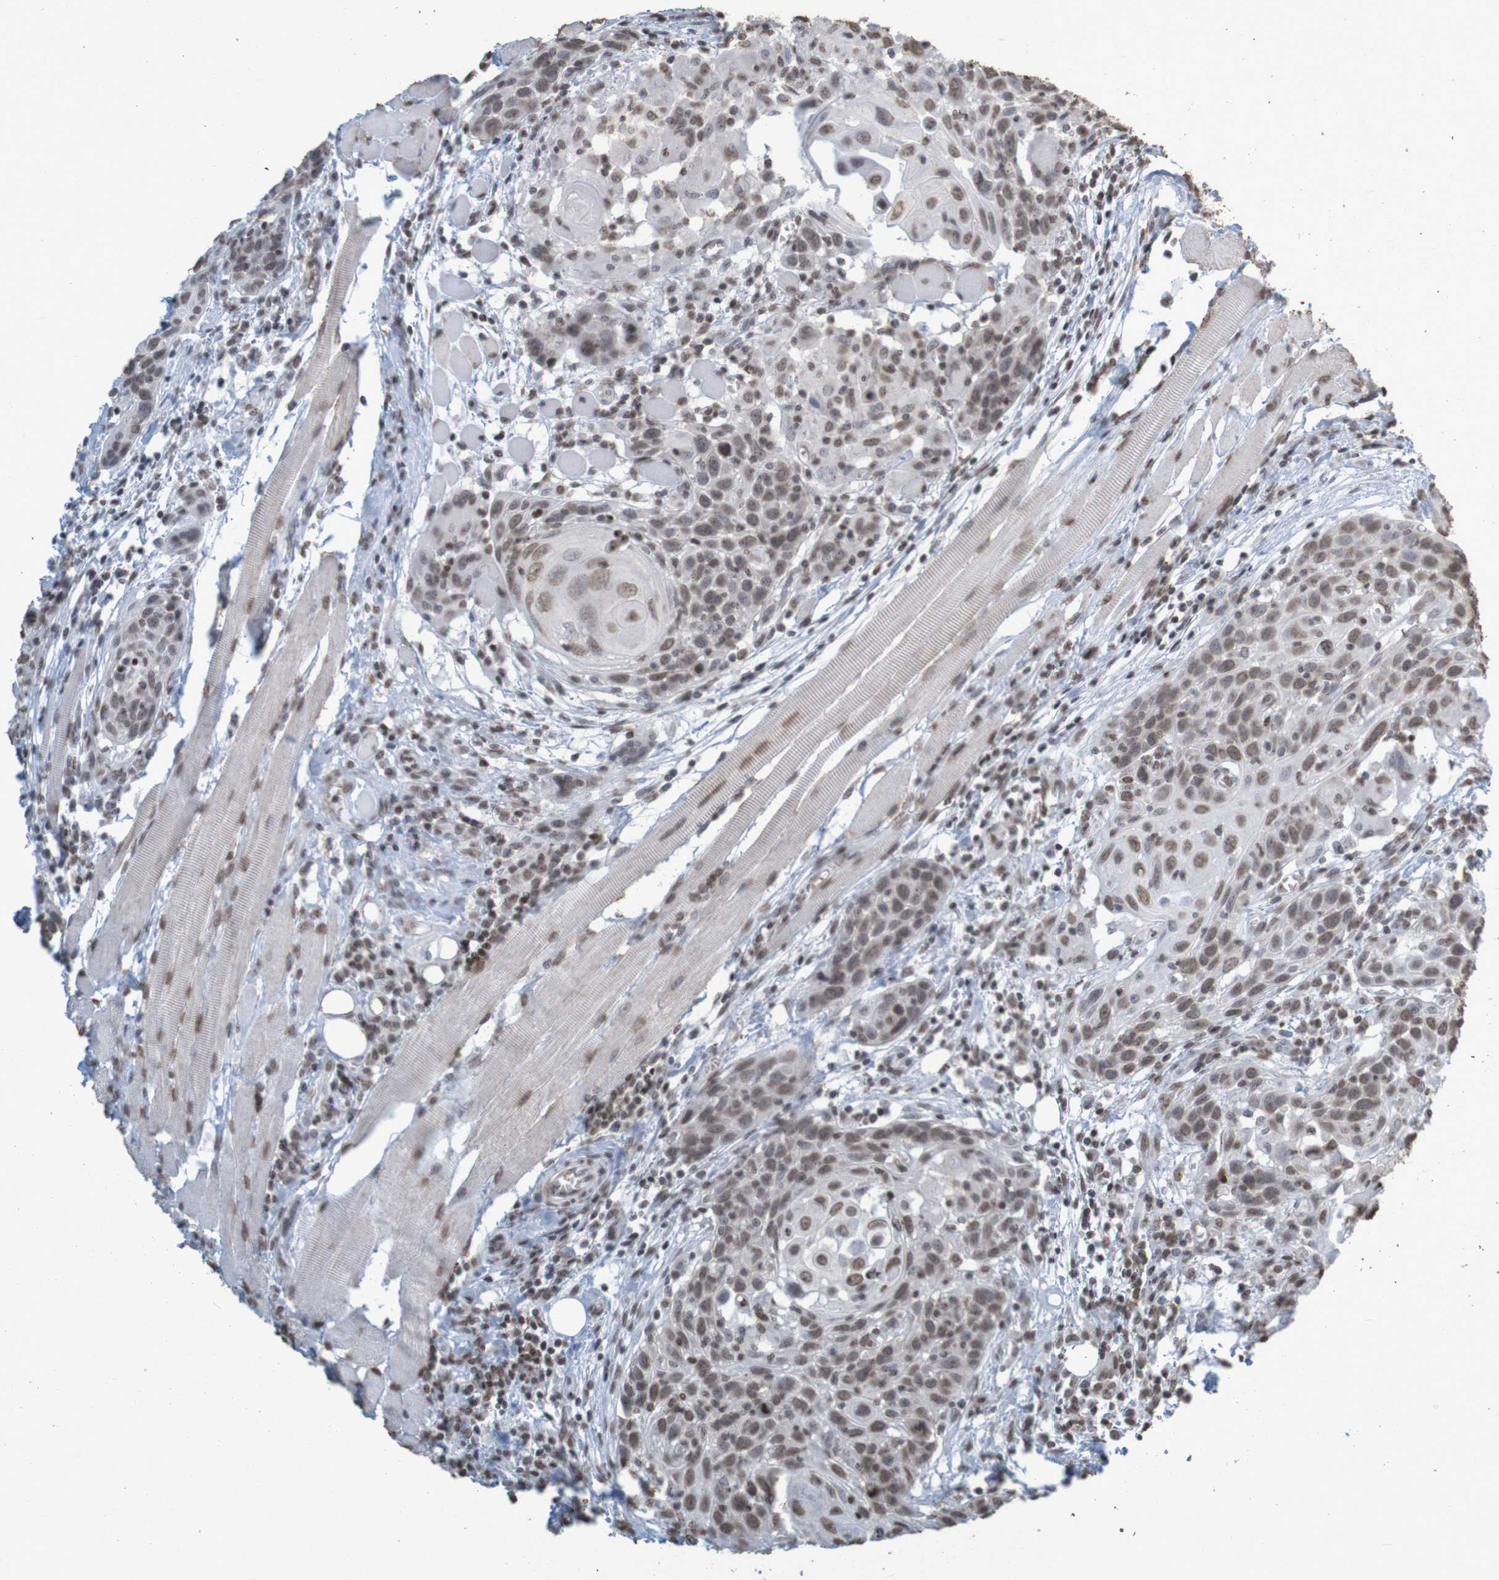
{"staining": {"intensity": "weak", "quantity": ">75%", "location": "nuclear"}, "tissue": "head and neck cancer", "cell_type": "Tumor cells", "image_type": "cancer", "snomed": [{"axis": "morphology", "description": "Squamous cell carcinoma, NOS"}, {"axis": "topography", "description": "Oral tissue"}, {"axis": "topography", "description": "Head-Neck"}], "caption": "Approximately >75% of tumor cells in human head and neck cancer reveal weak nuclear protein positivity as visualized by brown immunohistochemical staining.", "gene": "GFI1", "patient": {"sex": "female", "age": 50}}